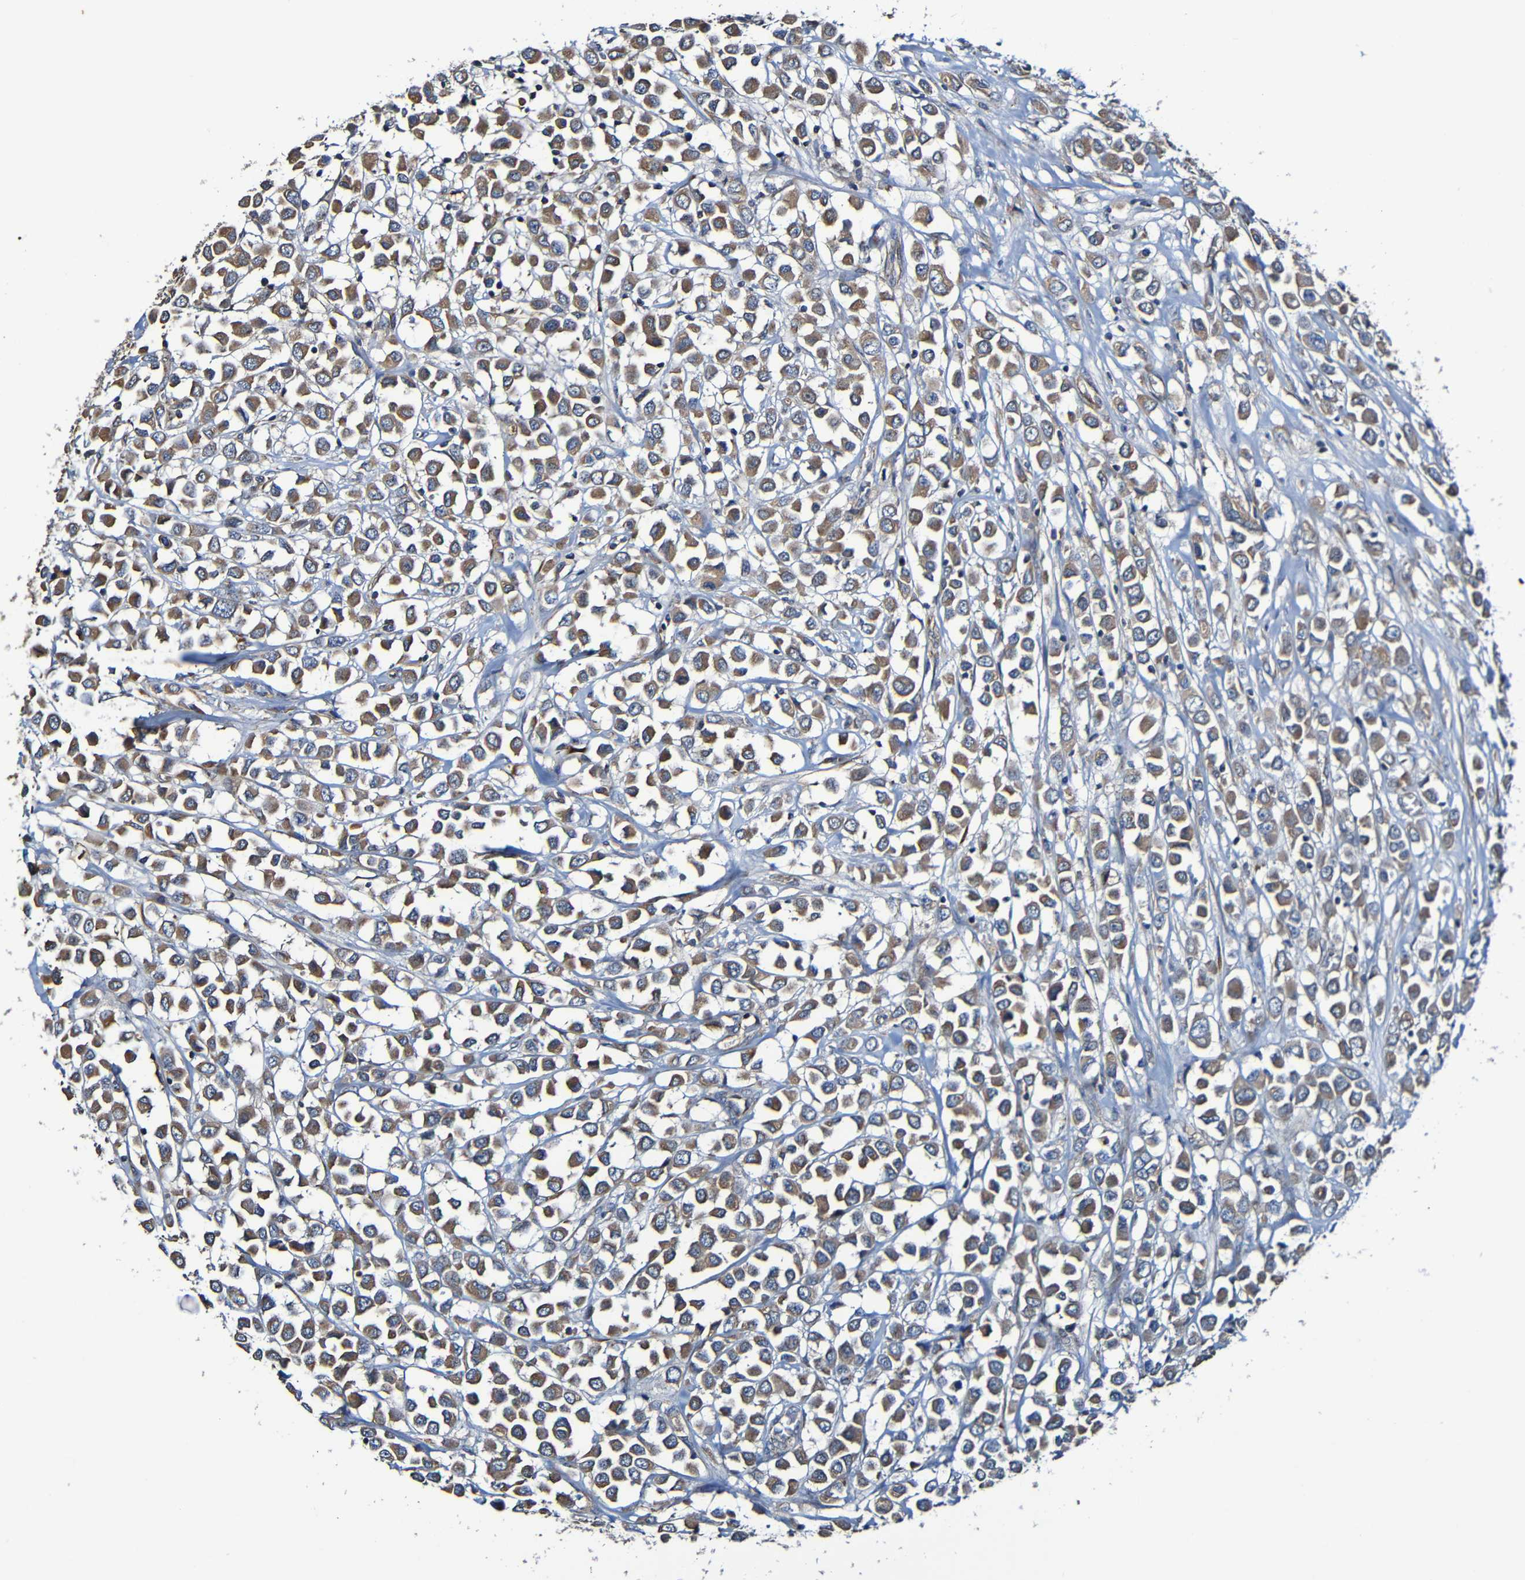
{"staining": {"intensity": "moderate", "quantity": ">75%", "location": "cytoplasmic/membranous"}, "tissue": "breast cancer", "cell_type": "Tumor cells", "image_type": "cancer", "snomed": [{"axis": "morphology", "description": "Duct carcinoma"}, {"axis": "topography", "description": "Breast"}], "caption": "The micrograph displays immunohistochemical staining of breast cancer. There is moderate cytoplasmic/membranous expression is present in approximately >75% of tumor cells. (DAB (3,3'-diaminobenzidine) IHC, brown staining for protein, blue staining for nuclei).", "gene": "ADAM15", "patient": {"sex": "female", "age": 61}}